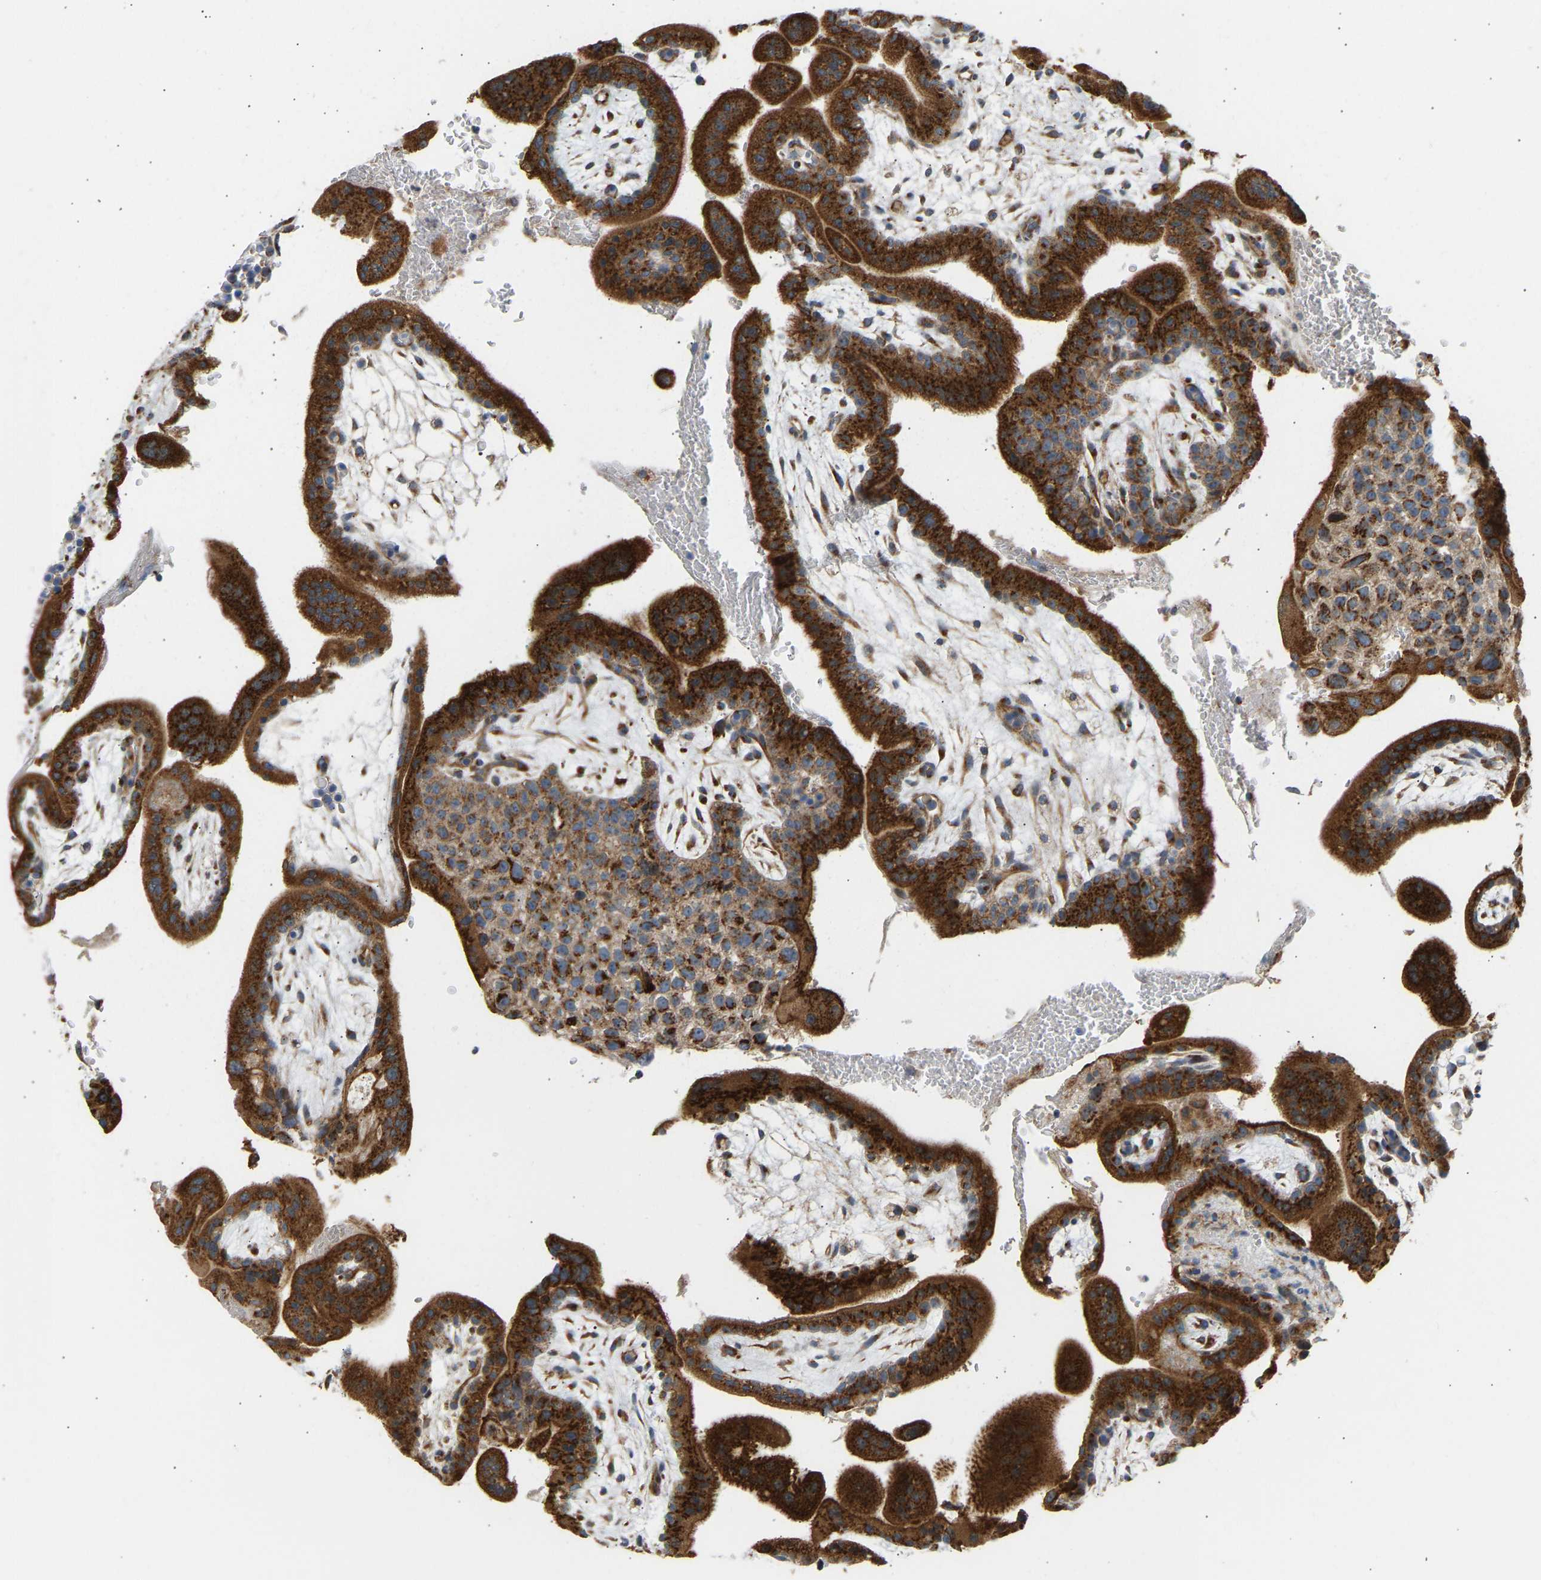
{"staining": {"intensity": "strong", "quantity": ">75%", "location": "cytoplasmic/membranous"}, "tissue": "placenta", "cell_type": "Decidual cells", "image_type": "normal", "snomed": [{"axis": "morphology", "description": "Normal tissue, NOS"}, {"axis": "topography", "description": "Placenta"}], "caption": "Protein staining by immunohistochemistry (IHC) demonstrates strong cytoplasmic/membranous staining in about >75% of decidual cells in normal placenta.", "gene": "YIPF2", "patient": {"sex": "female", "age": 35}}